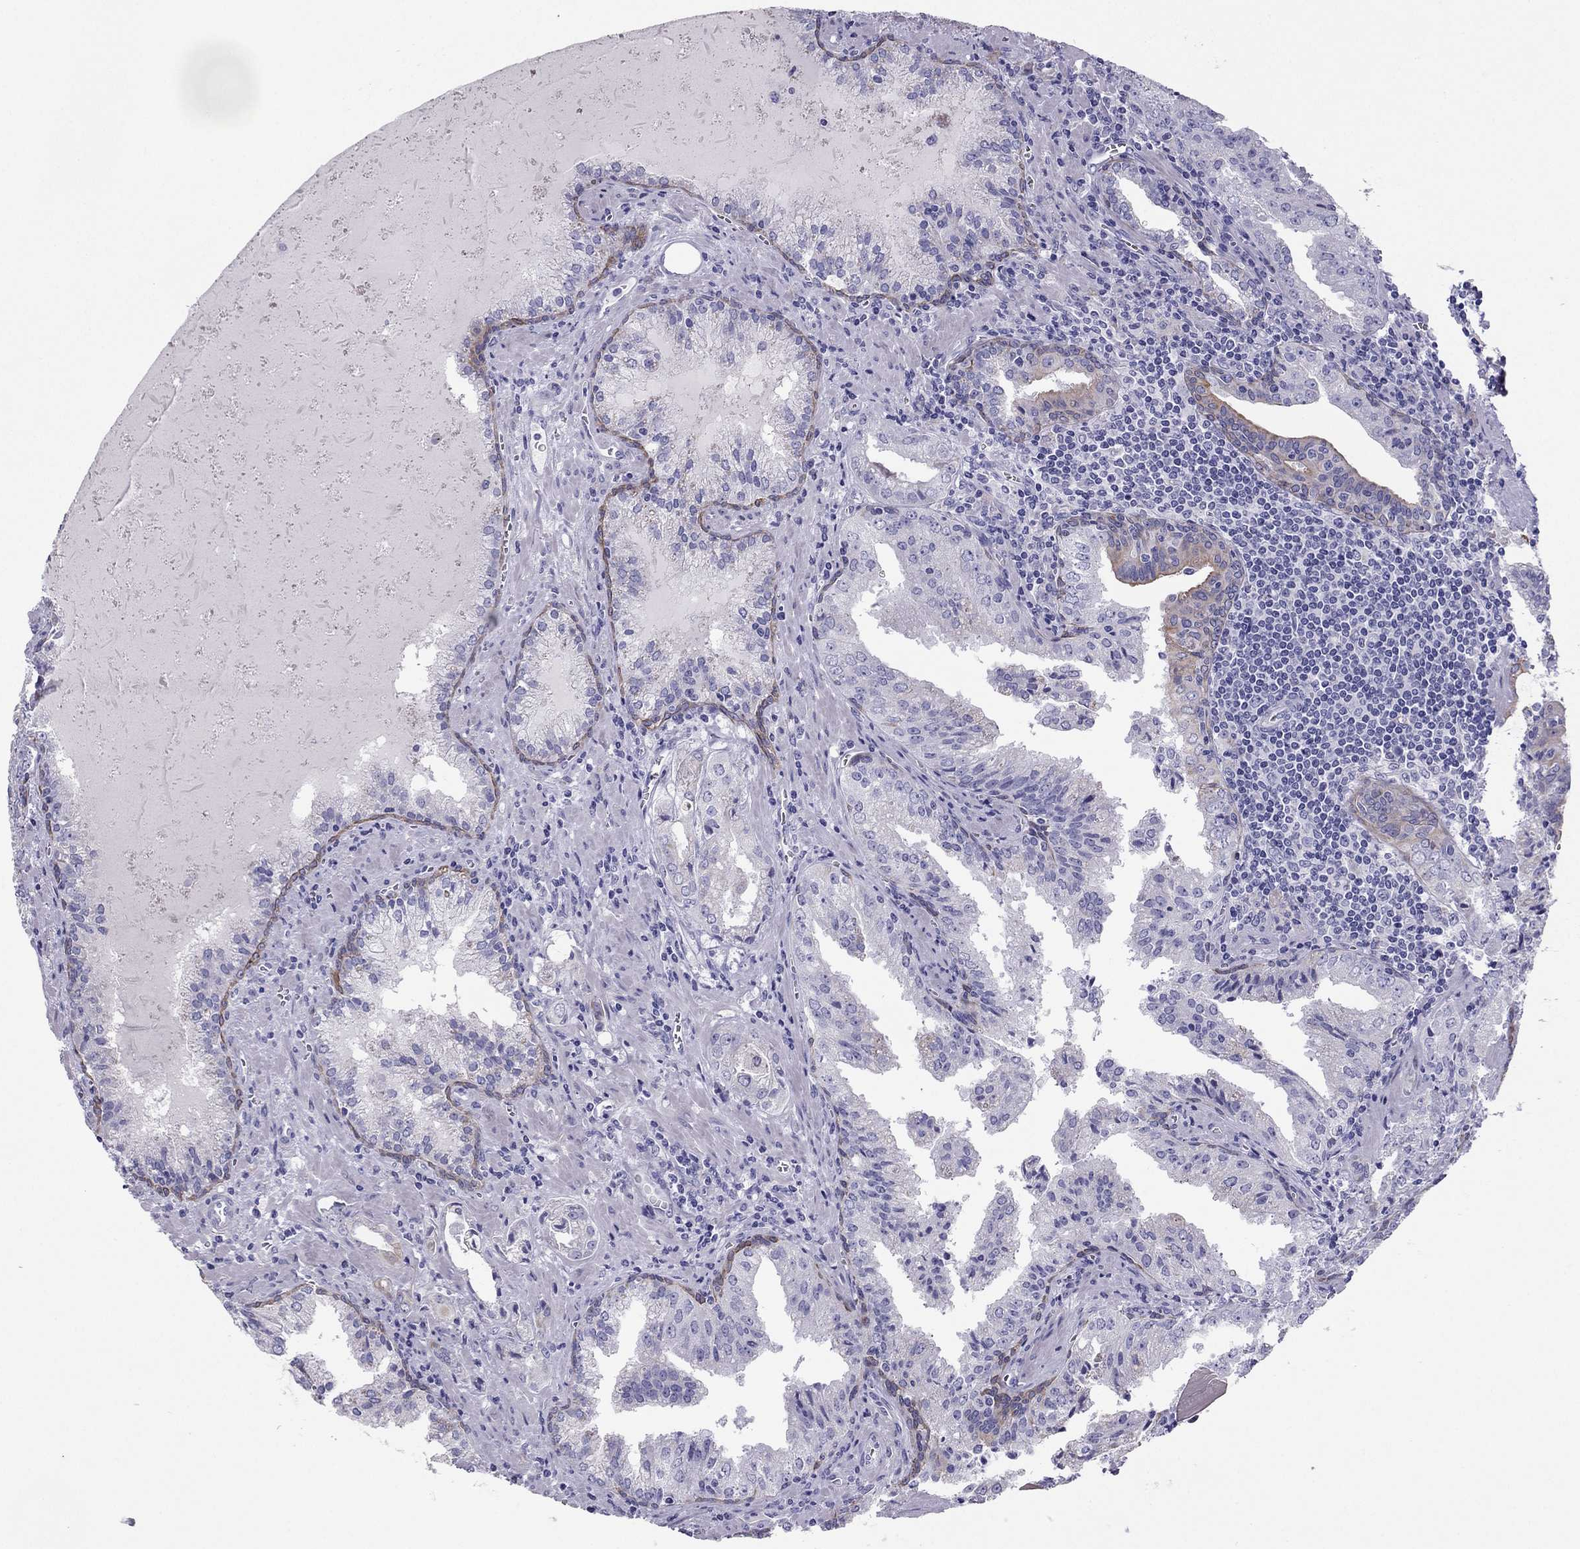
{"staining": {"intensity": "moderate", "quantity": "<25%", "location": "cytoplasmic/membranous"}, "tissue": "prostate cancer", "cell_type": "Tumor cells", "image_type": "cancer", "snomed": [{"axis": "morphology", "description": "Adenocarcinoma, High grade"}, {"axis": "topography", "description": "Prostate"}], "caption": "IHC photomicrograph of human high-grade adenocarcinoma (prostate) stained for a protein (brown), which demonstrates low levels of moderate cytoplasmic/membranous staining in approximately <25% of tumor cells.", "gene": "MAEL", "patient": {"sex": "male", "age": 68}}